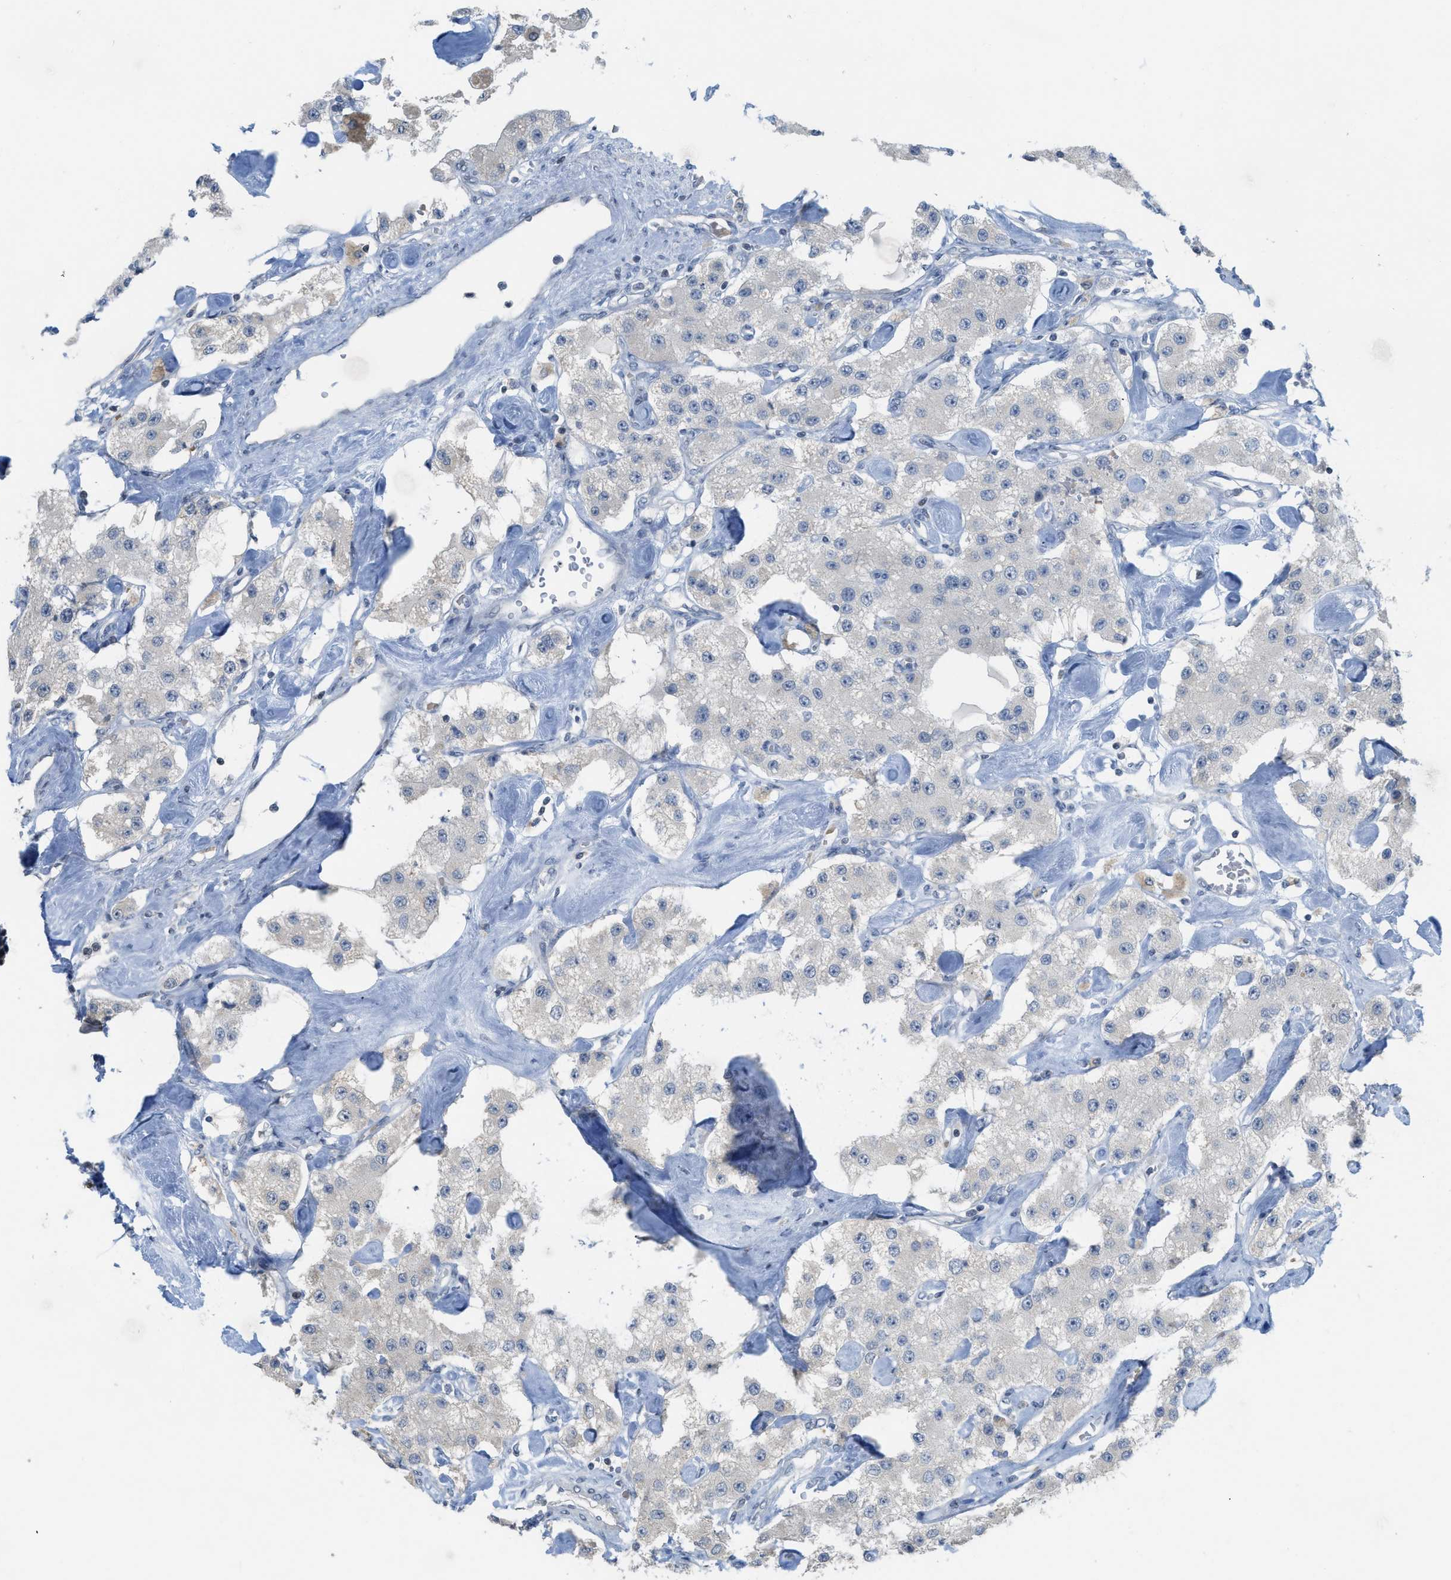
{"staining": {"intensity": "negative", "quantity": "none", "location": "none"}, "tissue": "carcinoid", "cell_type": "Tumor cells", "image_type": "cancer", "snomed": [{"axis": "morphology", "description": "Carcinoid, malignant, NOS"}, {"axis": "topography", "description": "Pancreas"}], "caption": "Immunohistochemical staining of human carcinoid (malignant) shows no significant positivity in tumor cells.", "gene": "TXNDC2", "patient": {"sex": "male", "age": 41}}